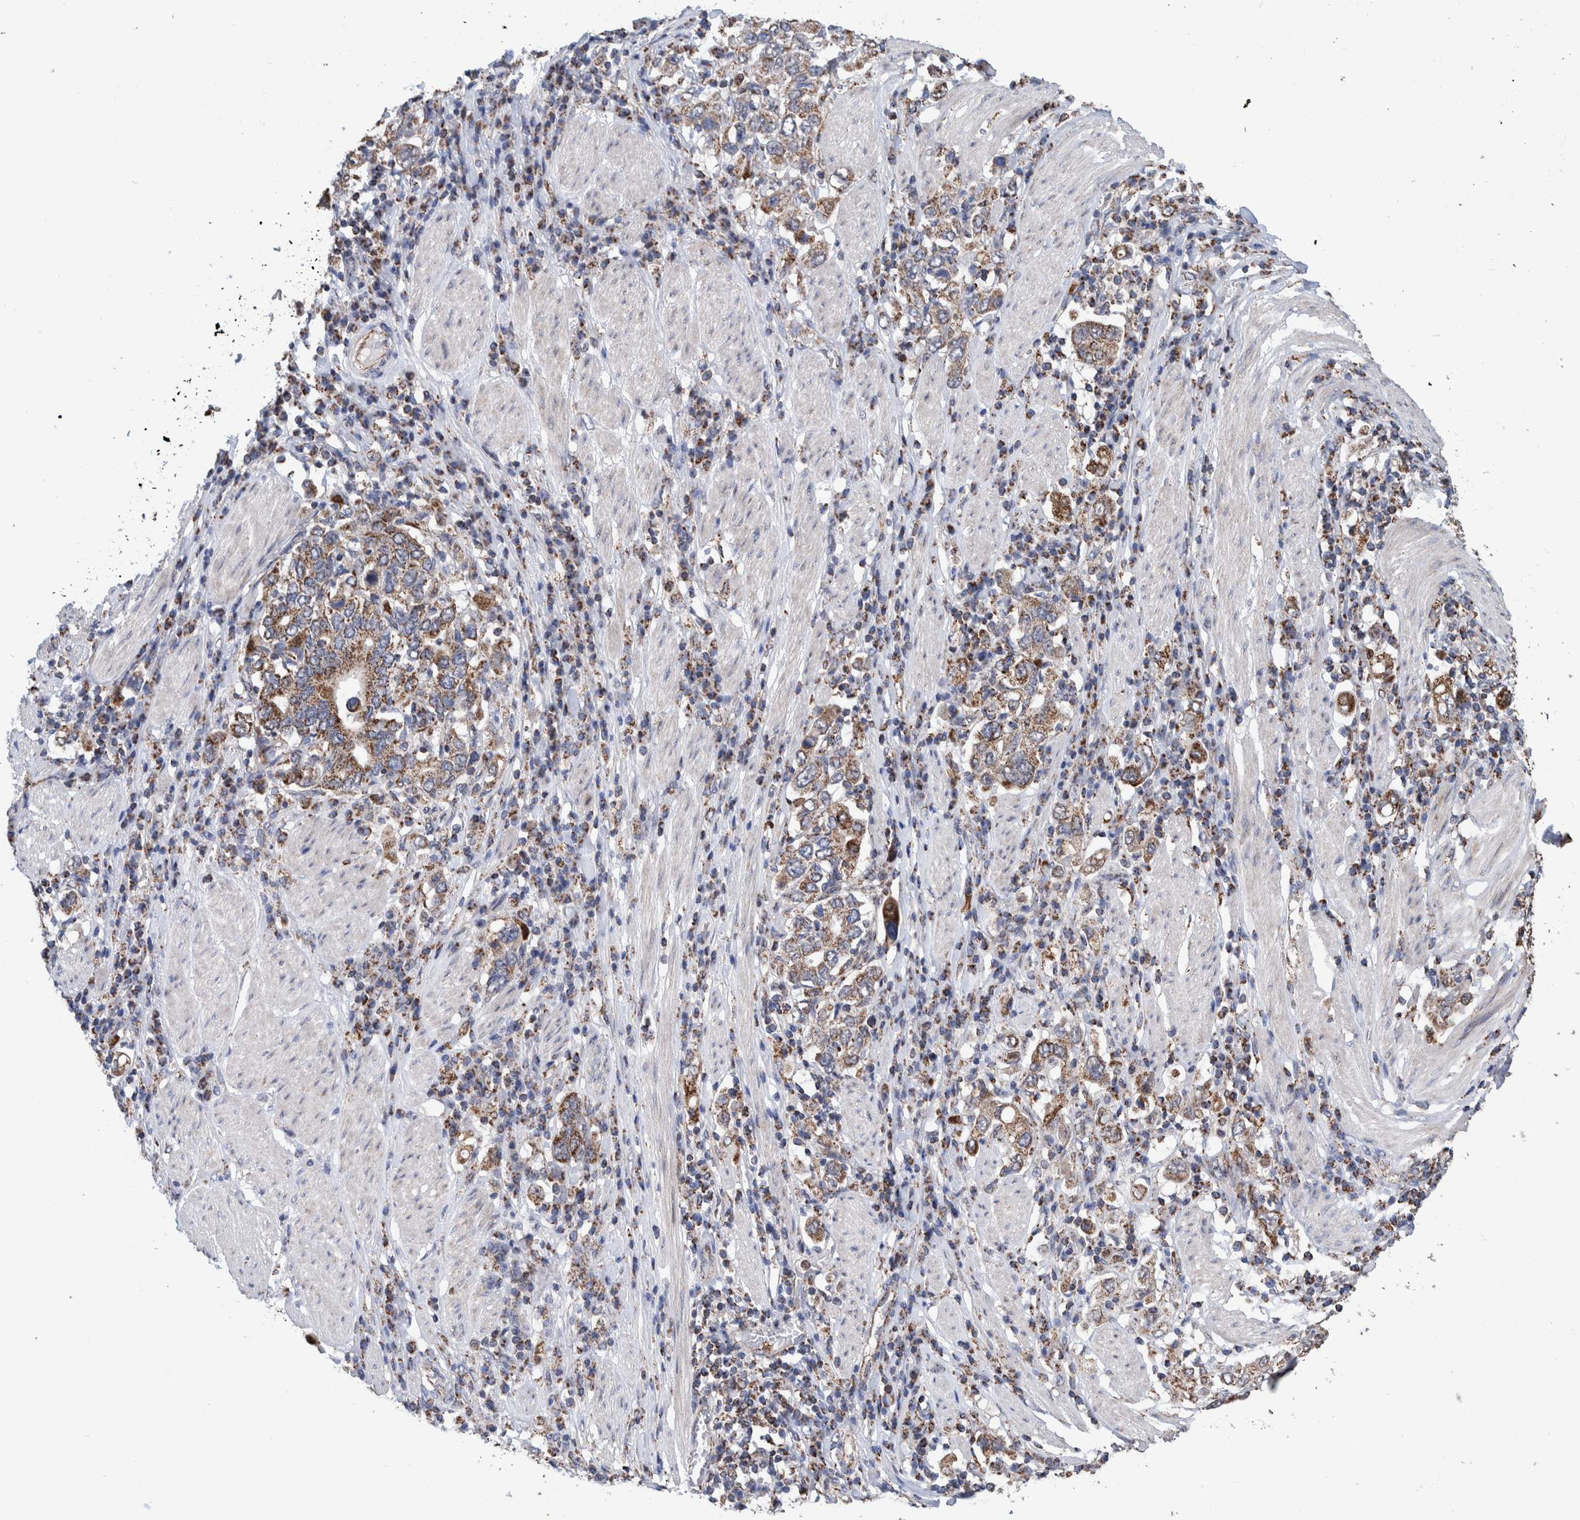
{"staining": {"intensity": "moderate", "quantity": ">75%", "location": "cytoplasmic/membranous"}, "tissue": "stomach cancer", "cell_type": "Tumor cells", "image_type": "cancer", "snomed": [{"axis": "morphology", "description": "Adenocarcinoma, NOS"}, {"axis": "topography", "description": "Stomach, upper"}], "caption": "Immunohistochemistry staining of stomach adenocarcinoma, which shows medium levels of moderate cytoplasmic/membranous expression in about >75% of tumor cells indicating moderate cytoplasmic/membranous protein staining. The staining was performed using DAB (brown) for protein detection and nuclei were counterstained in hematoxylin (blue).", "gene": "DECR1", "patient": {"sex": "male", "age": 62}}